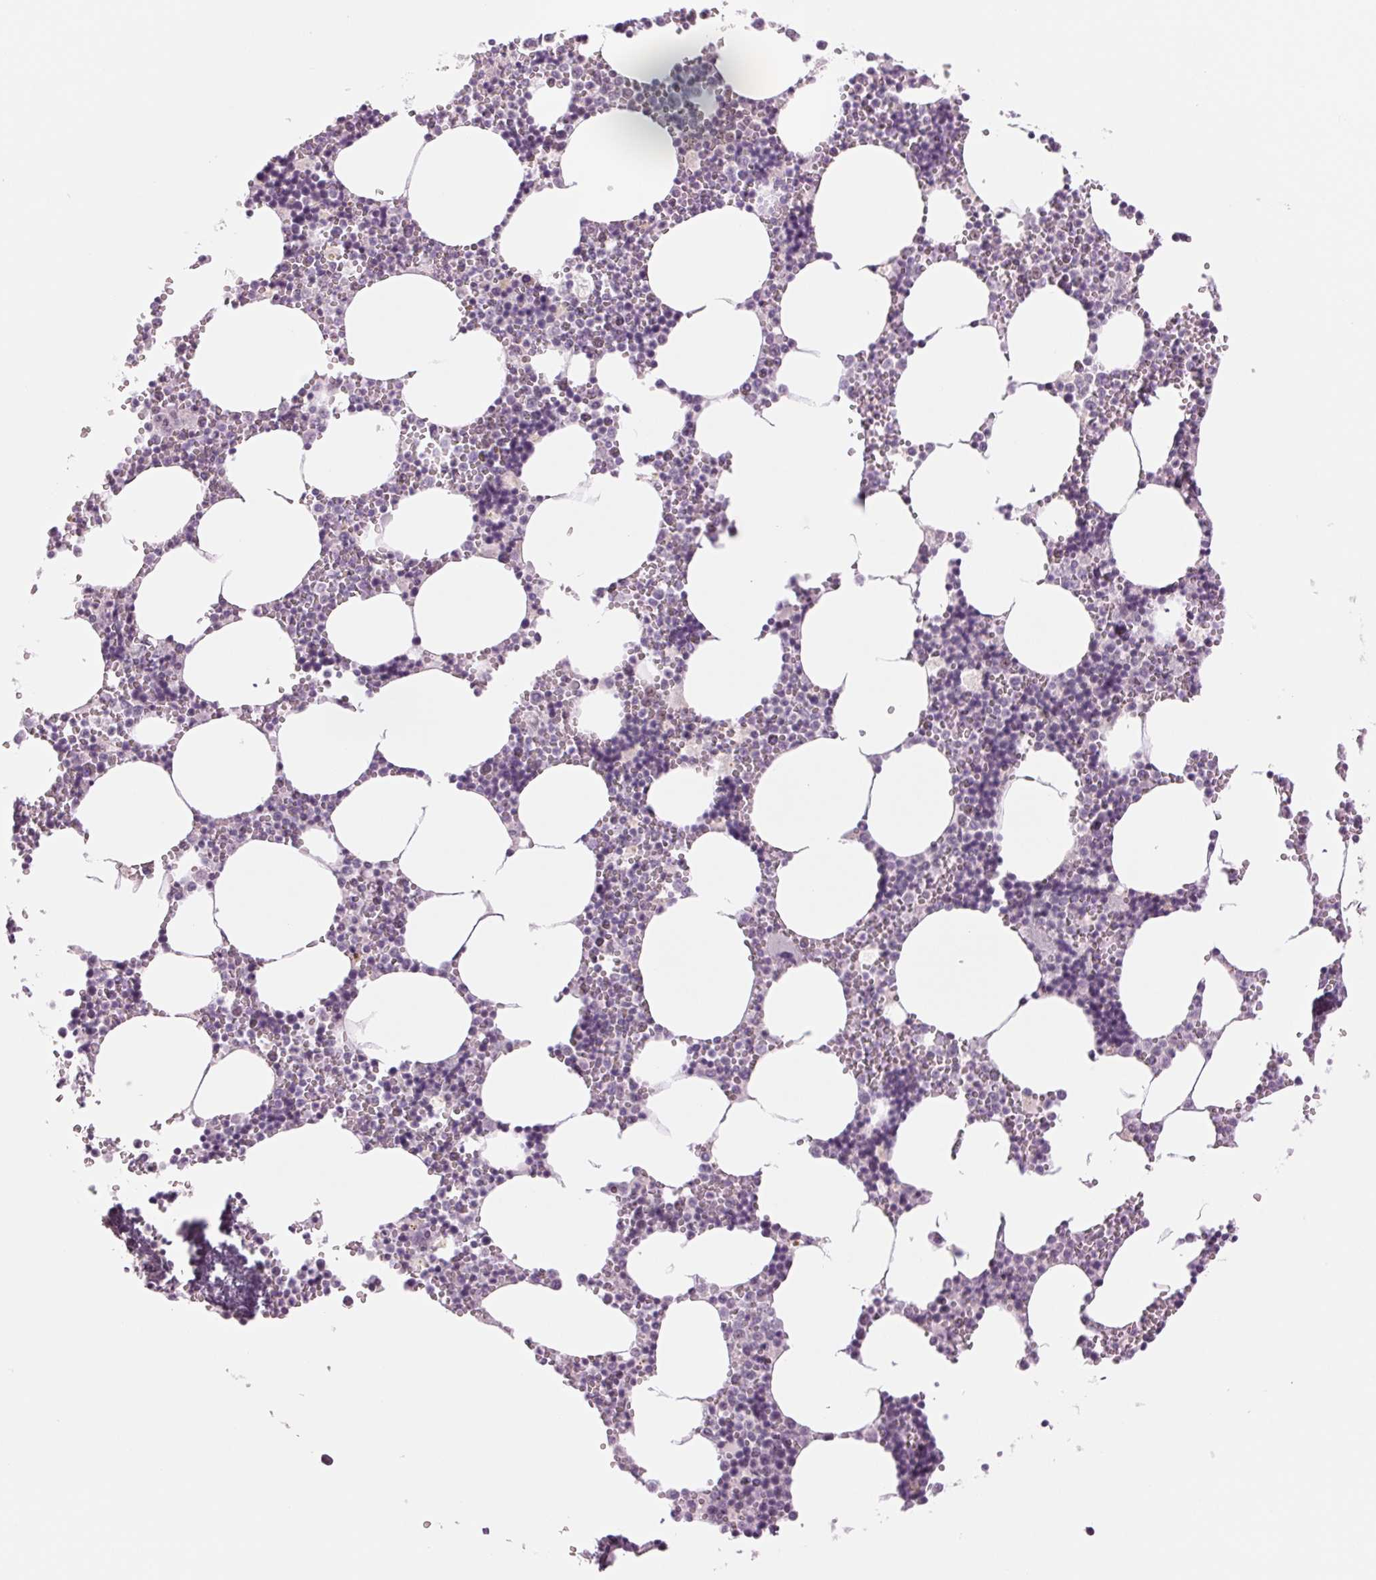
{"staining": {"intensity": "moderate", "quantity": "<25%", "location": "nuclear"}, "tissue": "bone marrow", "cell_type": "Hematopoietic cells", "image_type": "normal", "snomed": [{"axis": "morphology", "description": "Normal tissue, NOS"}, {"axis": "topography", "description": "Bone marrow"}], "caption": "Protein staining of unremarkable bone marrow reveals moderate nuclear expression in approximately <25% of hematopoietic cells. Nuclei are stained in blue.", "gene": "ZC3H14", "patient": {"sex": "male", "age": 54}}